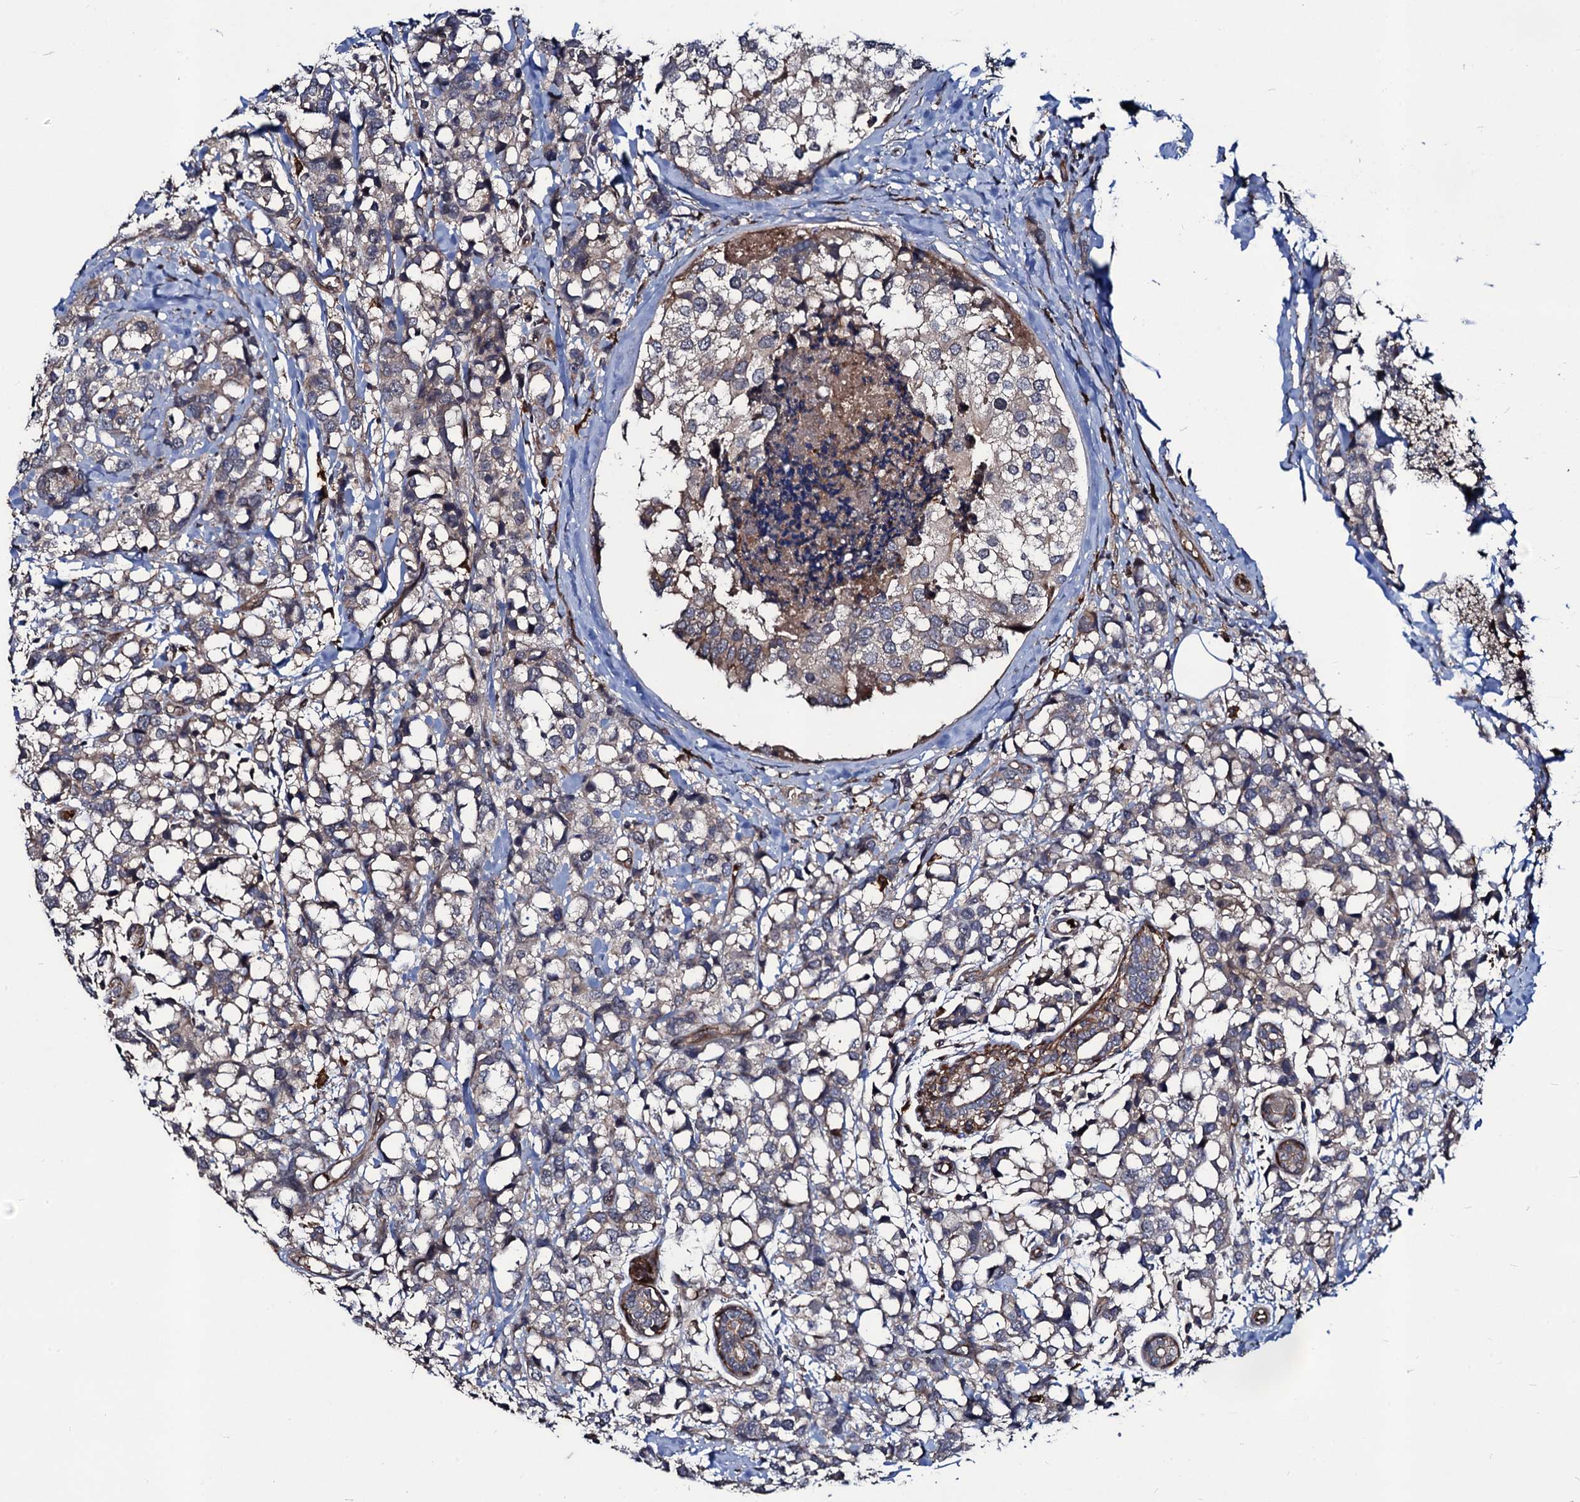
{"staining": {"intensity": "negative", "quantity": "none", "location": "none"}, "tissue": "breast cancer", "cell_type": "Tumor cells", "image_type": "cancer", "snomed": [{"axis": "morphology", "description": "Lobular carcinoma"}, {"axis": "topography", "description": "Breast"}], "caption": "Immunohistochemistry (IHC) of breast cancer (lobular carcinoma) exhibits no staining in tumor cells.", "gene": "KXD1", "patient": {"sex": "female", "age": 59}}